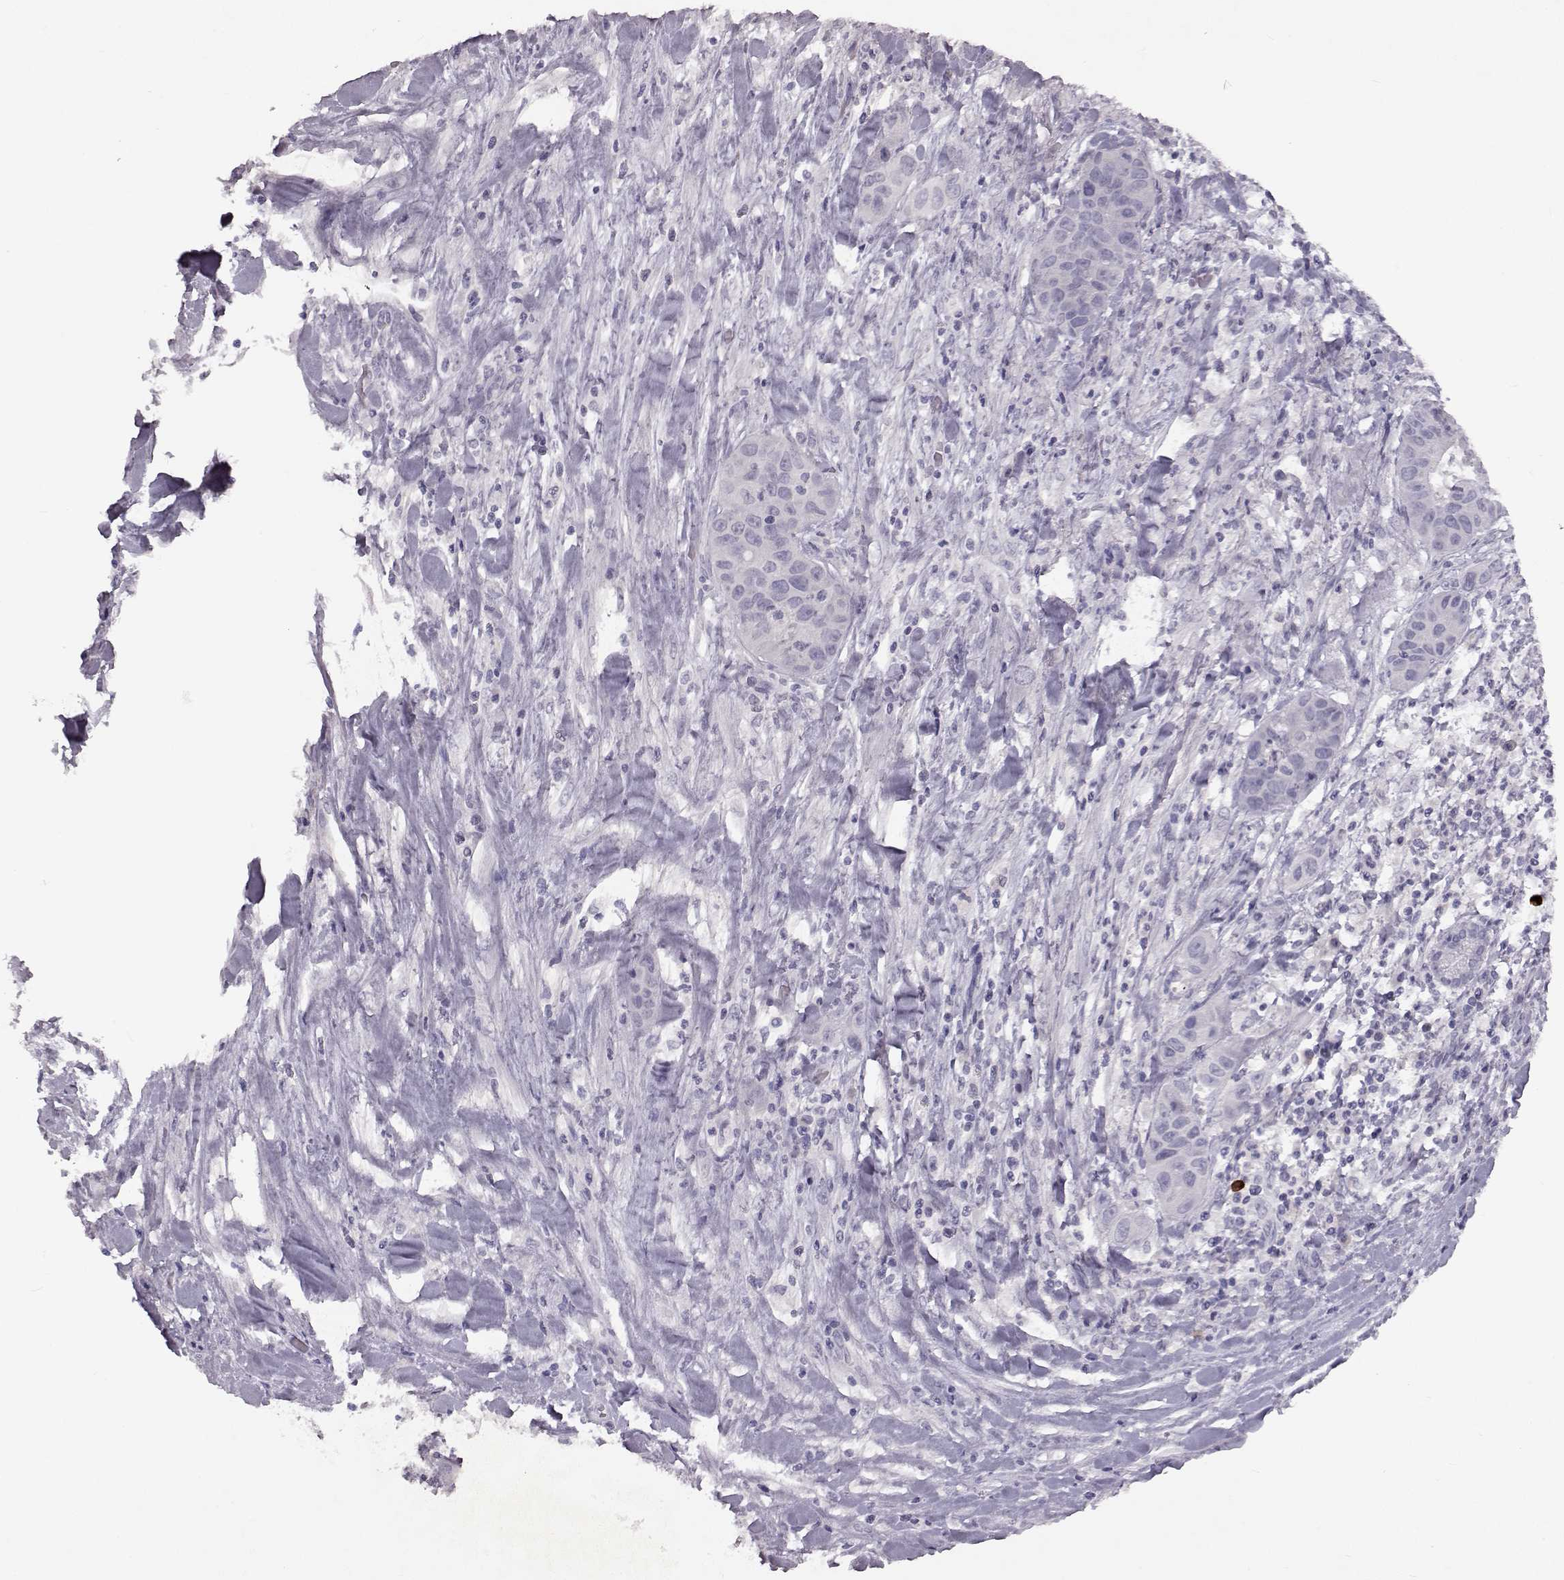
{"staining": {"intensity": "negative", "quantity": "none", "location": "none"}, "tissue": "liver cancer", "cell_type": "Tumor cells", "image_type": "cancer", "snomed": [{"axis": "morphology", "description": "Cholangiocarcinoma"}, {"axis": "topography", "description": "Liver"}], "caption": "Cholangiocarcinoma (liver) stained for a protein using immunohistochemistry (IHC) shows no positivity tumor cells.", "gene": "SPAG17", "patient": {"sex": "female", "age": 52}}